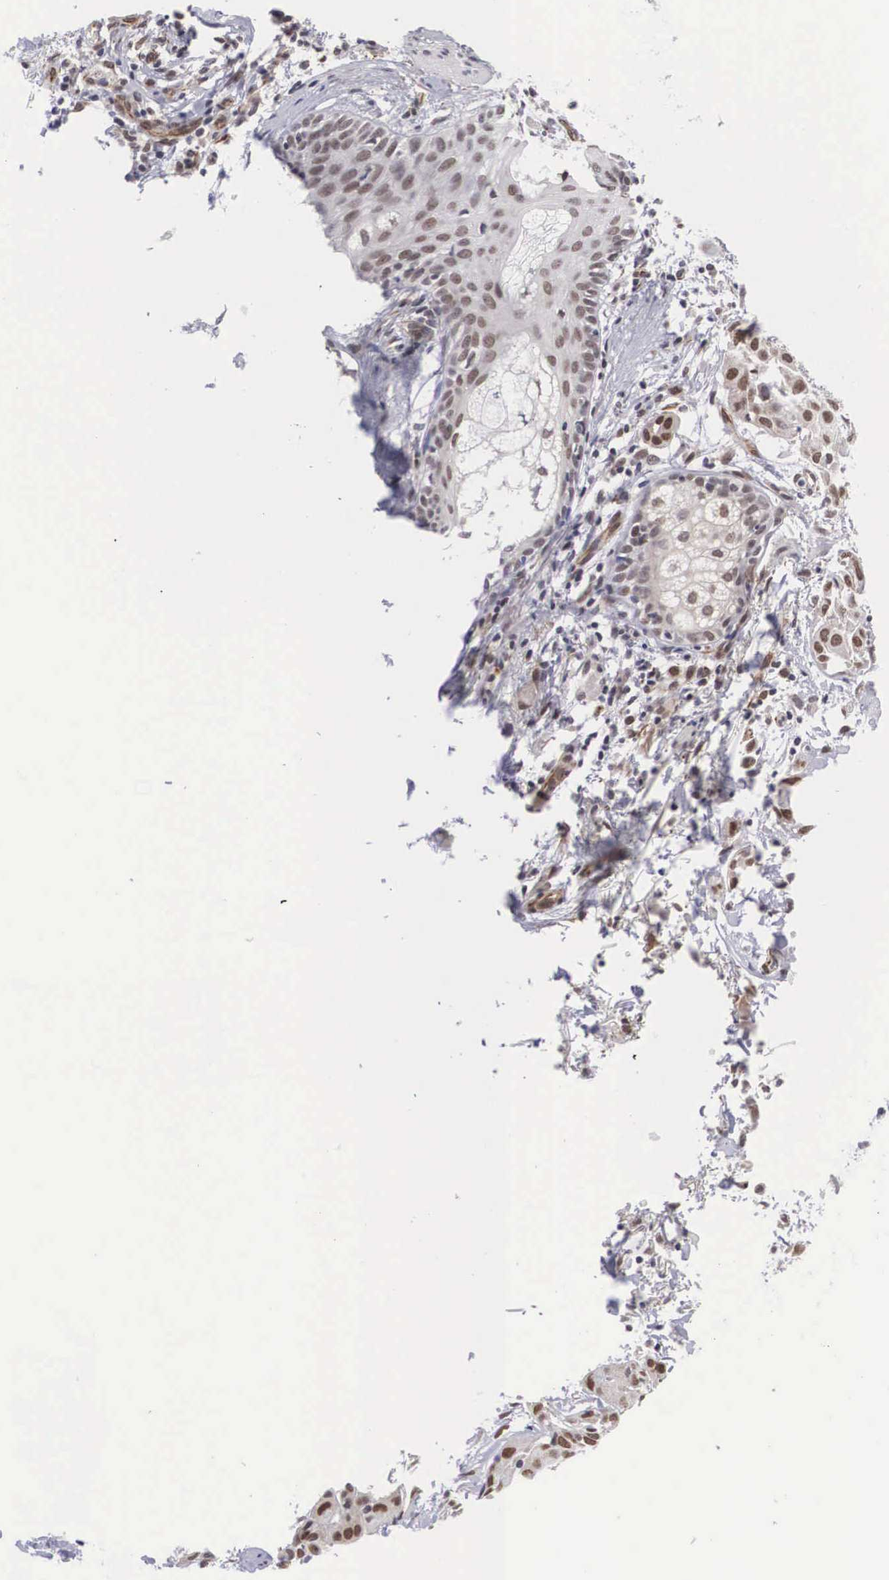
{"staining": {"intensity": "weak", "quantity": "25%-75%", "location": "nuclear"}, "tissue": "skin cancer", "cell_type": "Tumor cells", "image_type": "cancer", "snomed": [{"axis": "morphology", "description": "Squamous cell carcinoma, NOS"}, {"axis": "topography", "description": "Skin"}], "caption": "High-magnification brightfield microscopy of squamous cell carcinoma (skin) stained with DAB (3,3'-diaminobenzidine) (brown) and counterstained with hematoxylin (blue). tumor cells exhibit weak nuclear positivity is seen in about25%-75% of cells. (IHC, brightfield microscopy, high magnification).", "gene": "MORC2", "patient": {"sex": "female", "age": 57}}